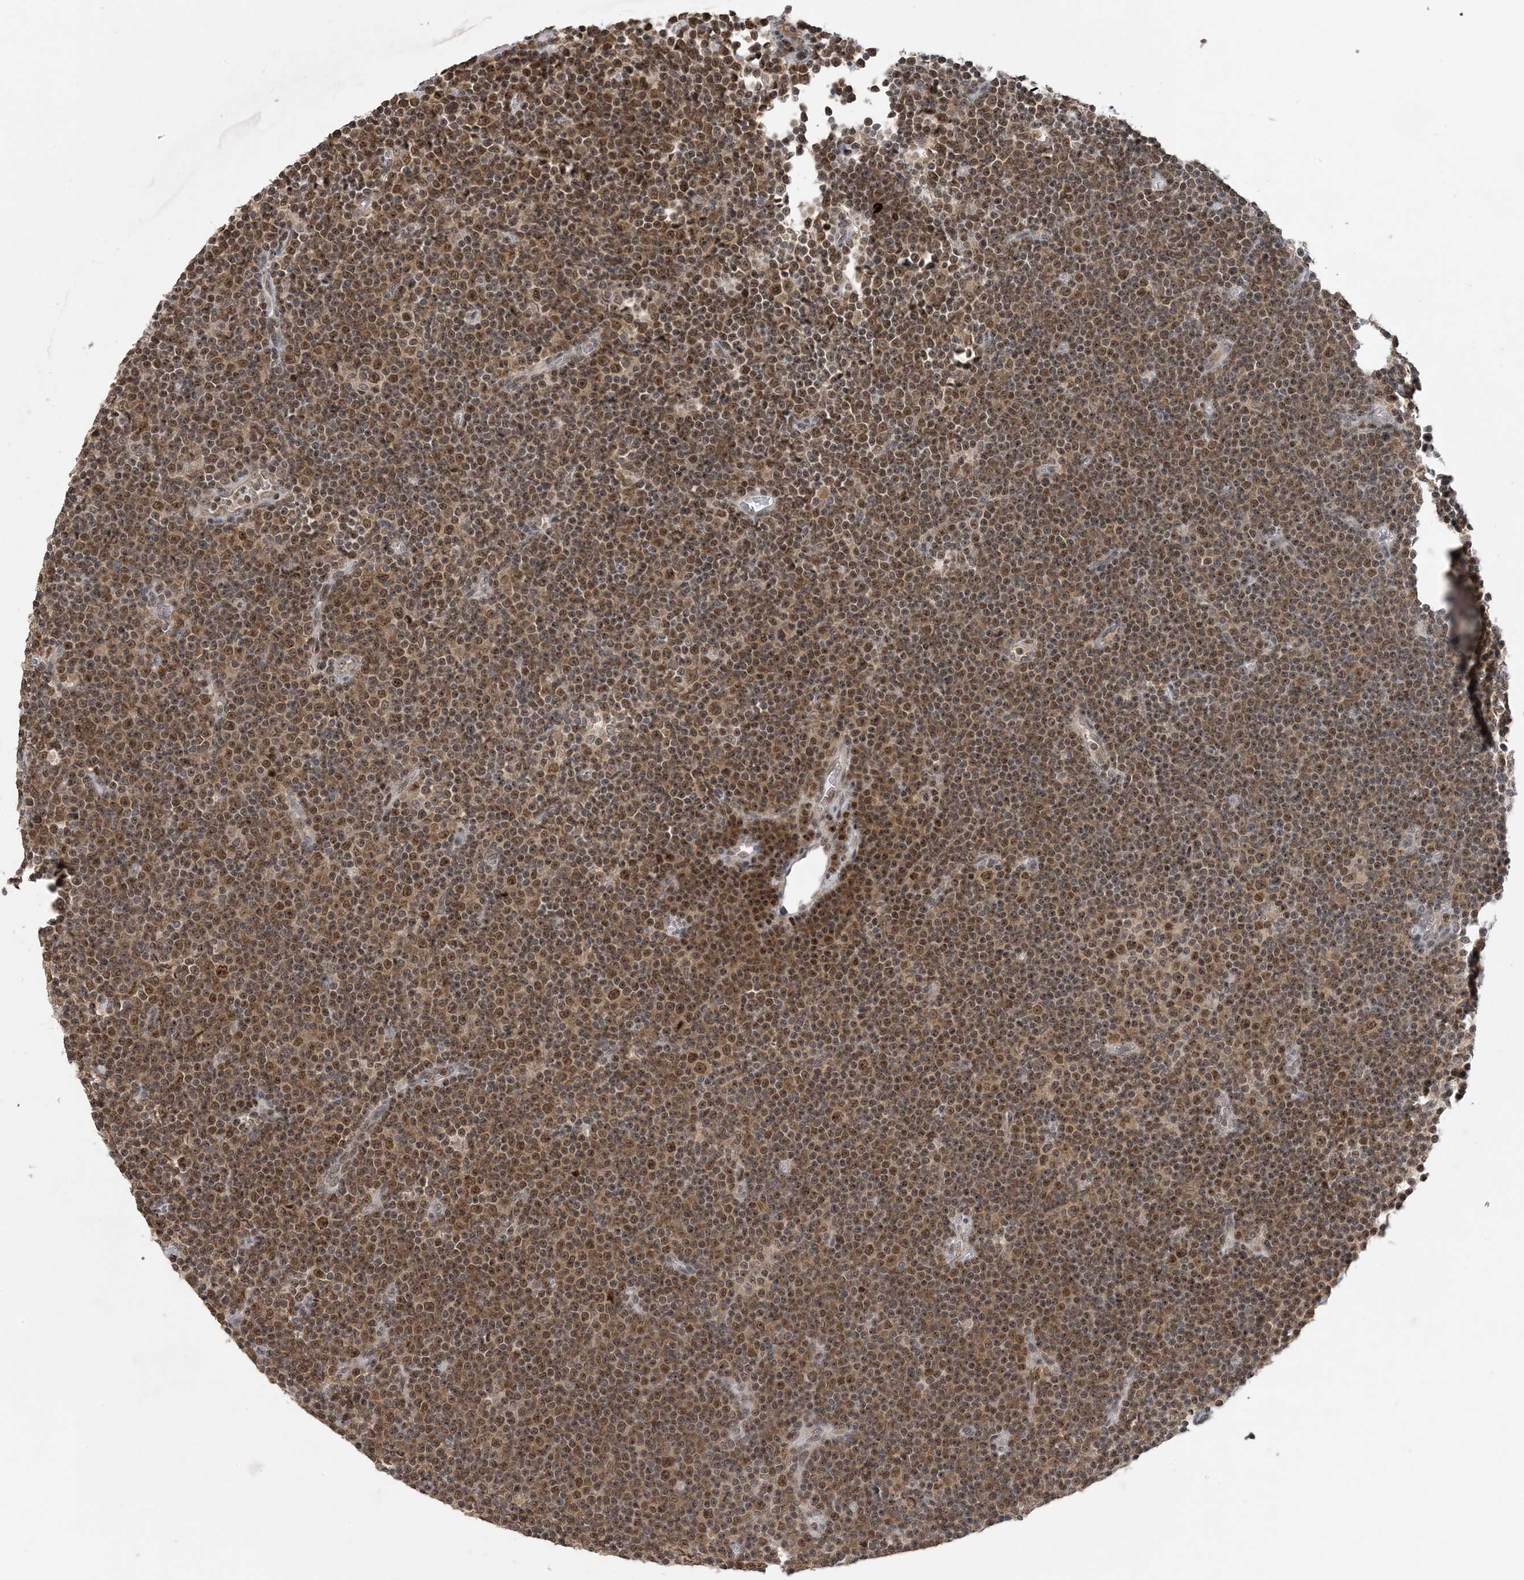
{"staining": {"intensity": "moderate", "quantity": ">75%", "location": "nuclear"}, "tissue": "lymphoma", "cell_type": "Tumor cells", "image_type": "cancer", "snomed": [{"axis": "morphology", "description": "Malignant lymphoma, non-Hodgkin's type, Low grade"}, {"axis": "topography", "description": "Lymph node"}], "caption": "Immunohistochemistry (IHC) of human low-grade malignant lymphoma, non-Hodgkin's type exhibits medium levels of moderate nuclear positivity in approximately >75% of tumor cells. Nuclei are stained in blue.", "gene": "ACYP2", "patient": {"sex": "female", "age": 67}}